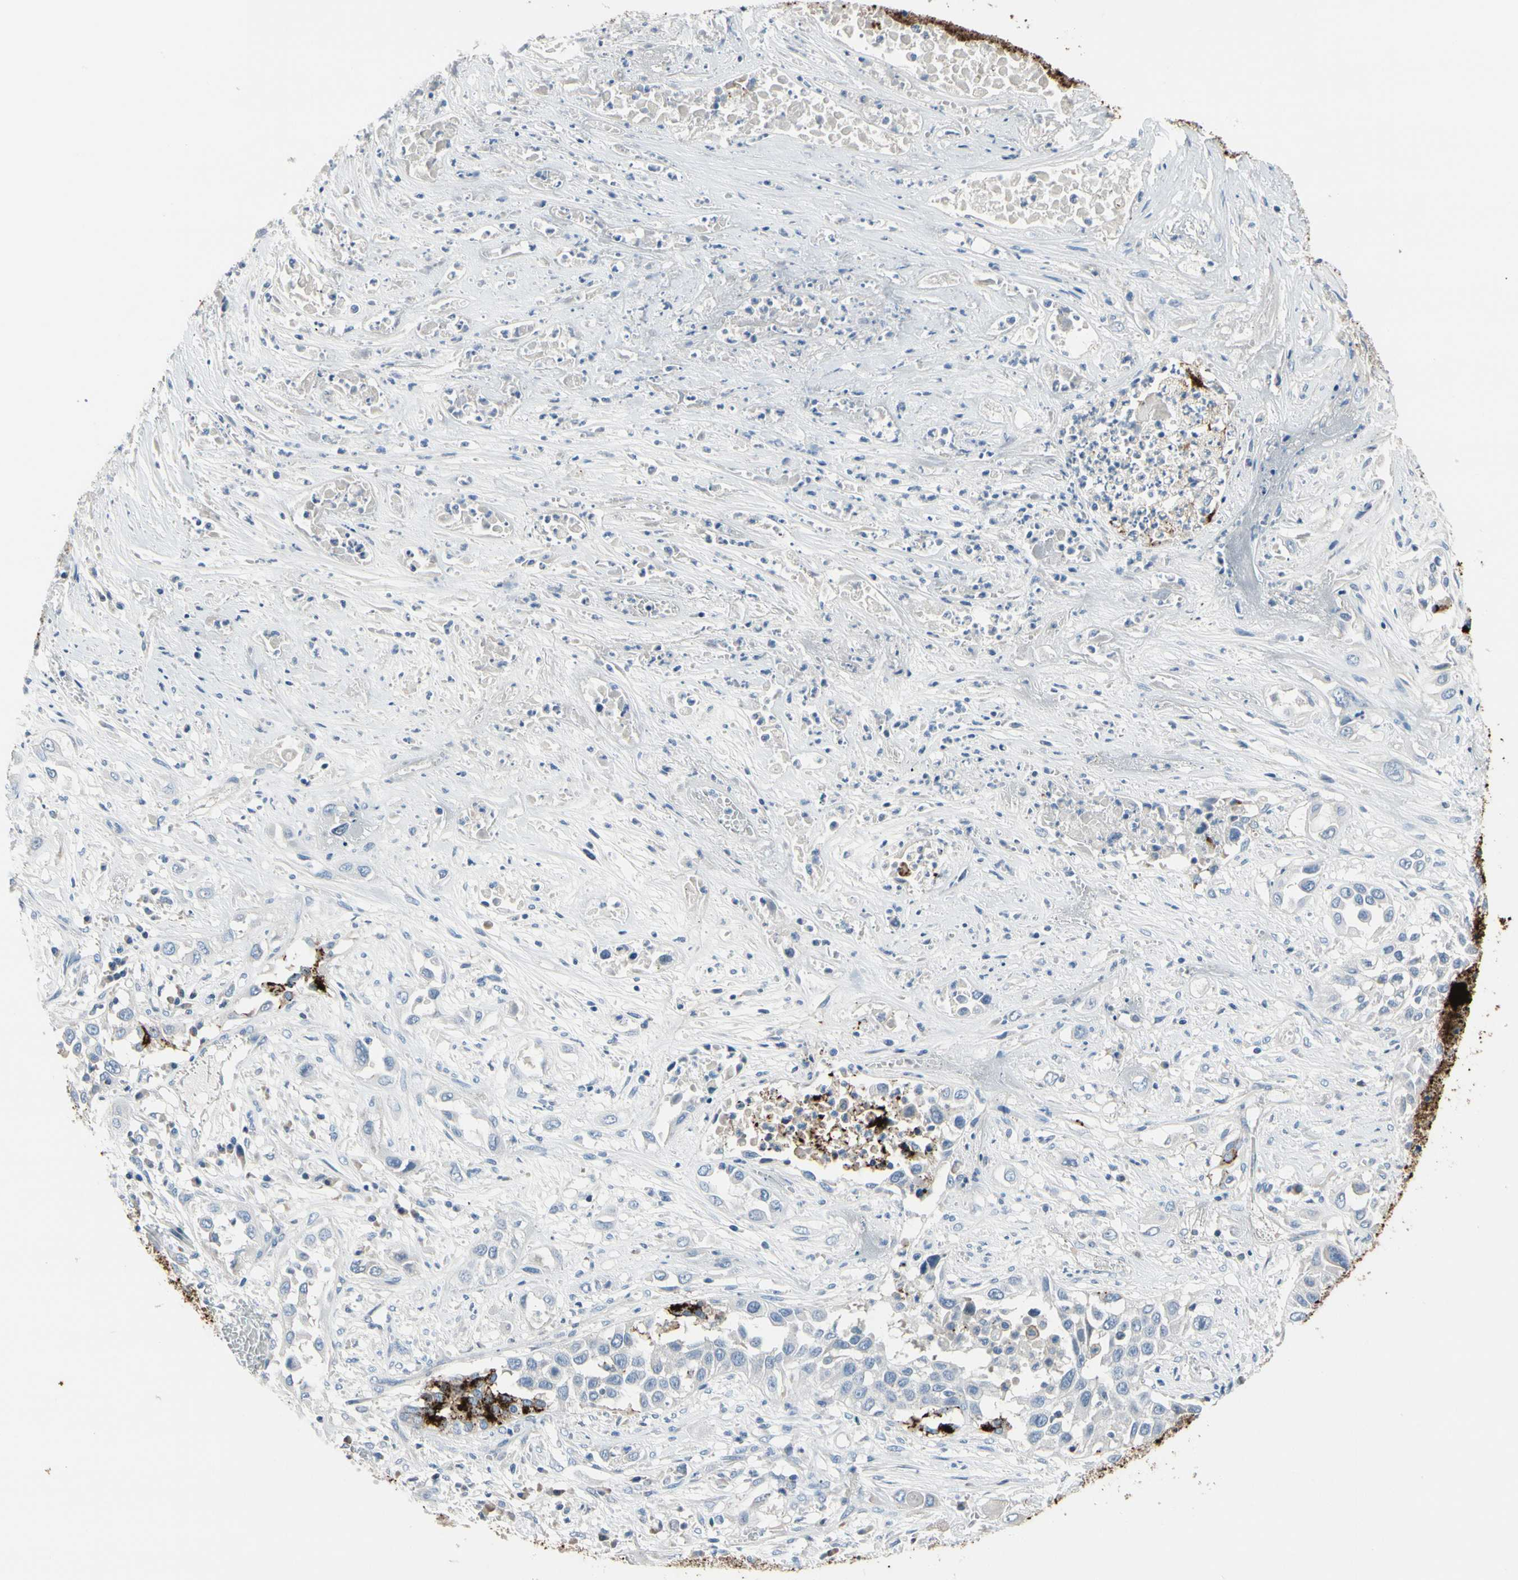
{"staining": {"intensity": "negative", "quantity": "none", "location": "none"}, "tissue": "lung cancer", "cell_type": "Tumor cells", "image_type": "cancer", "snomed": [{"axis": "morphology", "description": "Squamous cell carcinoma, NOS"}, {"axis": "topography", "description": "Lung"}], "caption": "This photomicrograph is of lung cancer stained with immunohistochemistry to label a protein in brown with the nuclei are counter-stained blue. There is no staining in tumor cells.", "gene": "MUC5B", "patient": {"sex": "male", "age": 71}}